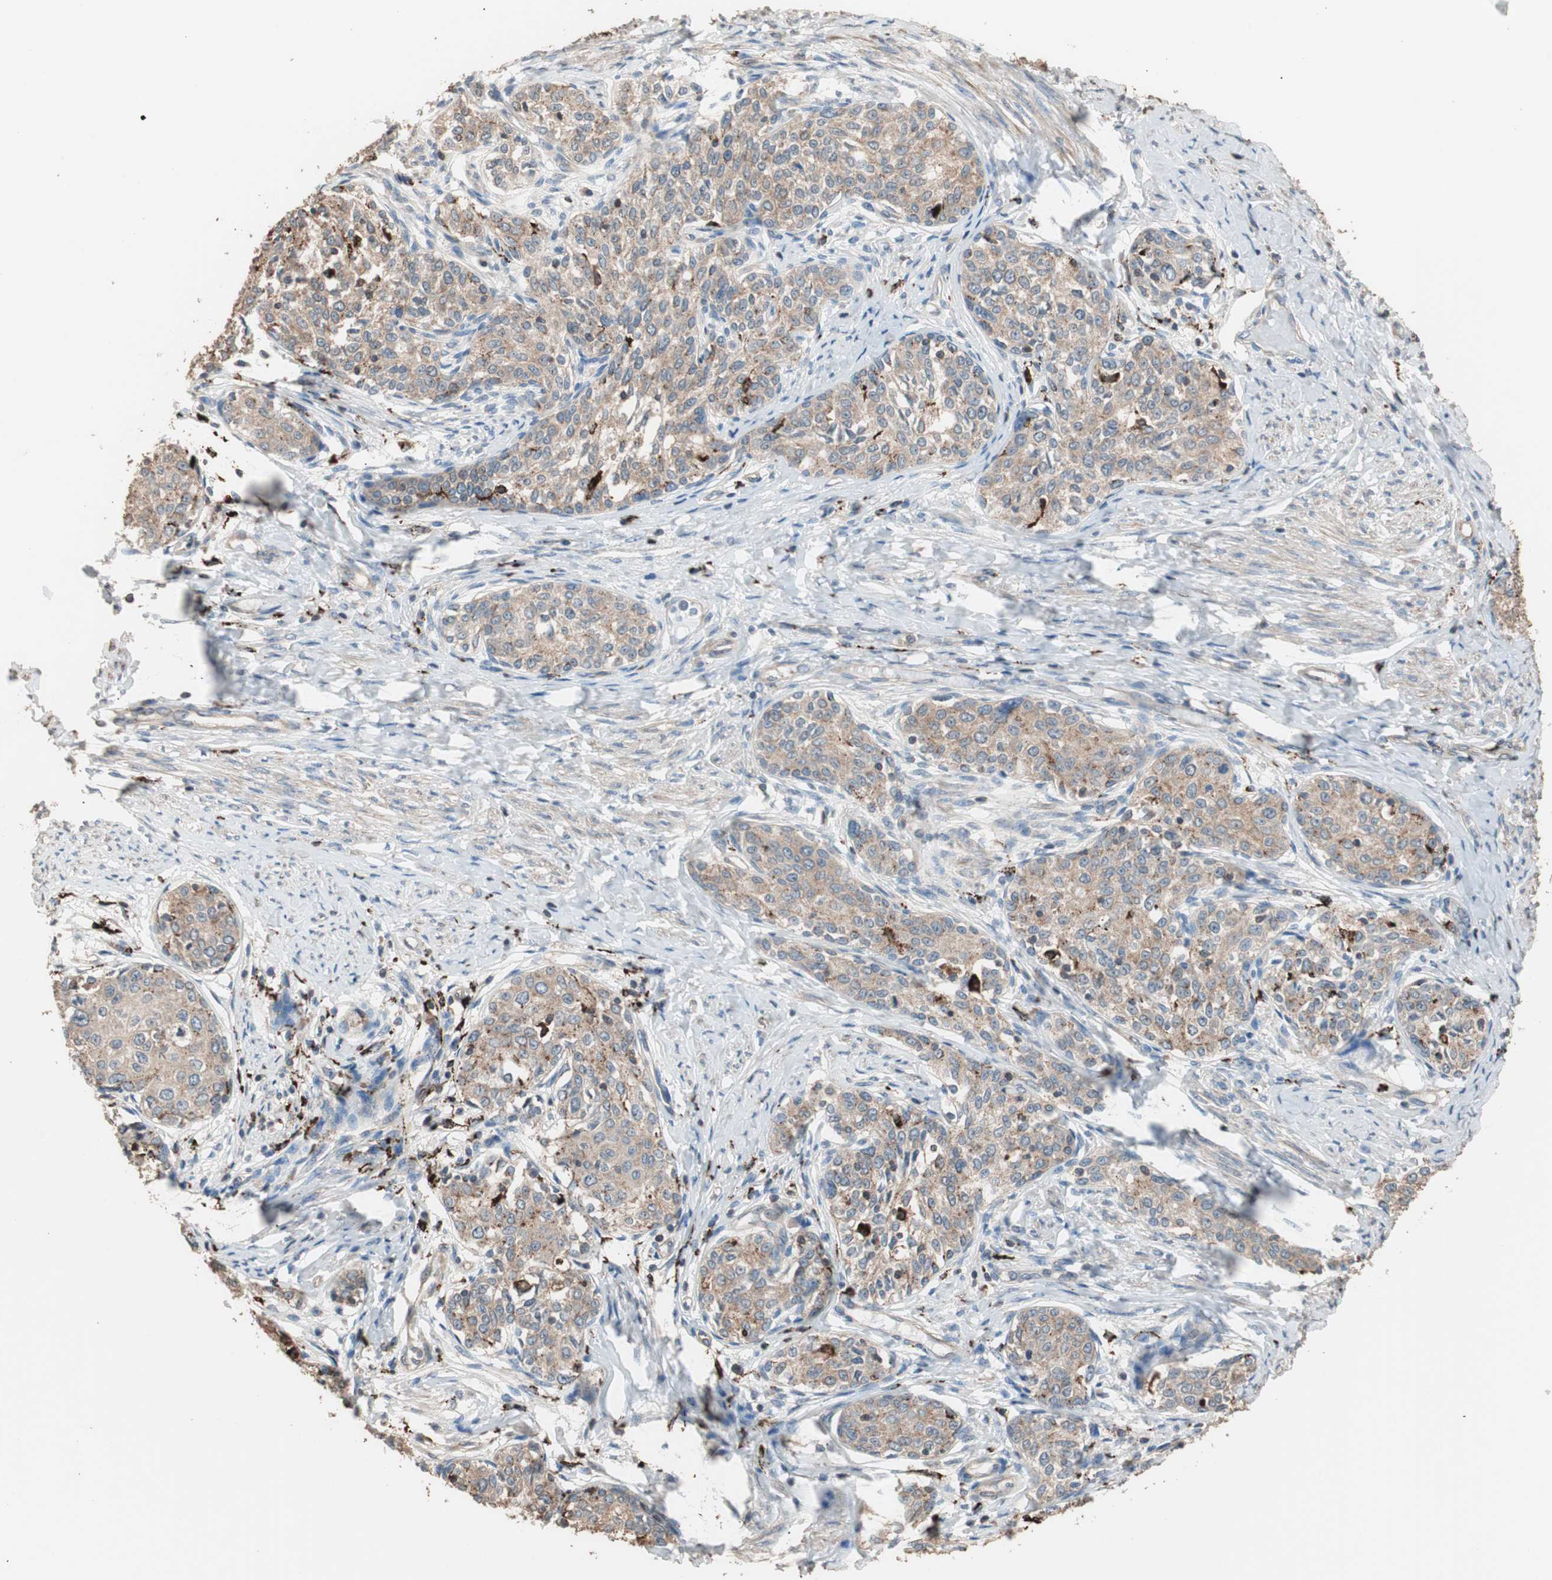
{"staining": {"intensity": "moderate", "quantity": ">75%", "location": "cytoplasmic/membranous"}, "tissue": "cervical cancer", "cell_type": "Tumor cells", "image_type": "cancer", "snomed": [{"axis": "morphology", "description": "Squamous cell carcinoma, NOS"}, {"axis": "morphology", "description": "Adenocarcinoma, NOS"}, {"axis": "topography", "description": "Cervix"}], "caption": "IHC (DAB (3,3'-diaminobenzidine)) staining of cervical cancer demonstrates moderate cytoplasmic/membranous protein staining in about >75% of tumor cells.", "gene": "CCT3", "patient": {"sex": "female", "age": 52}}